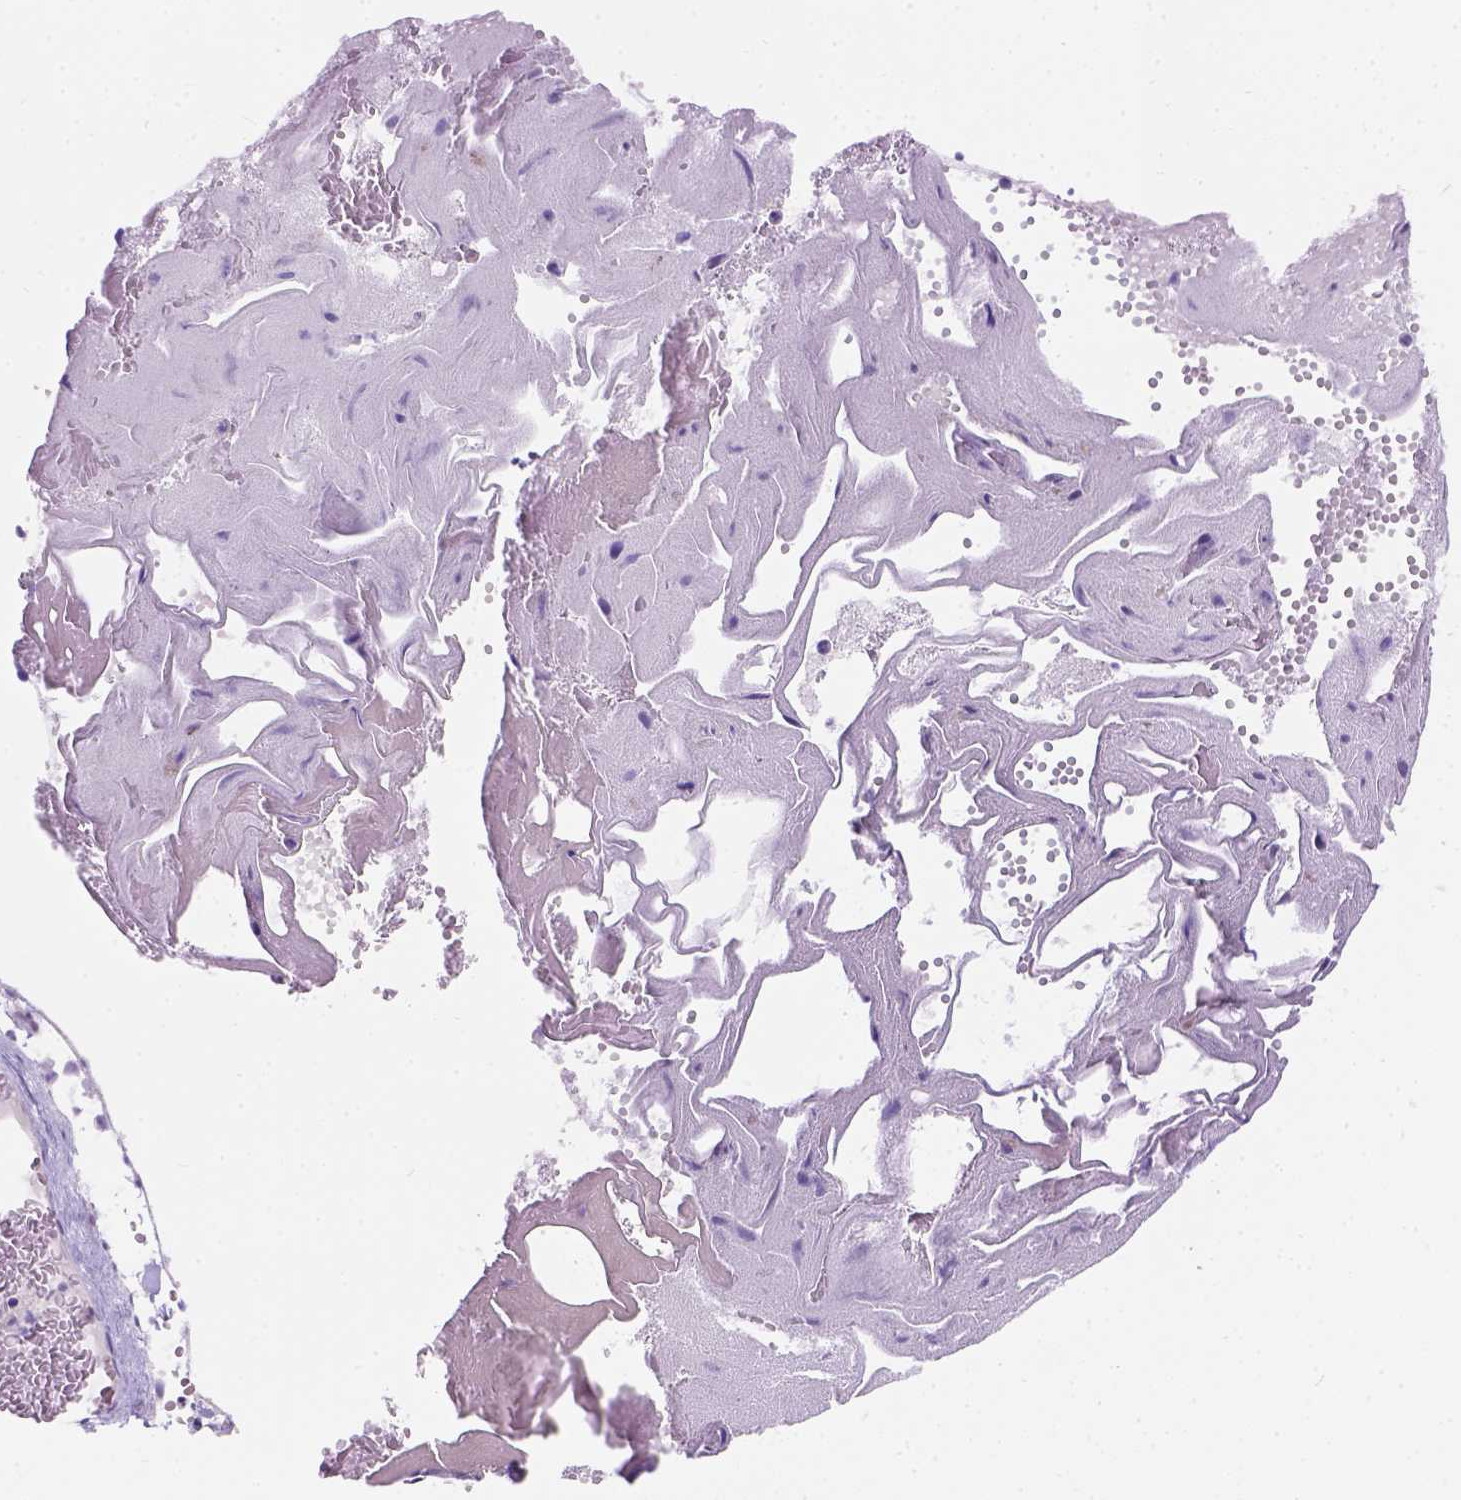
{"staining": {"intensity": "negative", "quantity": "none", "location": "none"}, "tissue": "cerebral cortex", "cell_type": "Endothelial cells", "image_type": "normal", "snomed": [{"axis": "morphology", "description": "Normal tissue, NOS"}, {"axis": "morphology", "description": "Glioma, malignant, High grade"}, {"axis": "topography", "description": "Cerebral cortex"}], "caption": "Benign cerebral cortex was stained to show a protein in brown. There is no significant positivity in endothelial cells.", "gene": "C20orf144", "patient": {"sex": "male", "age": 71}}